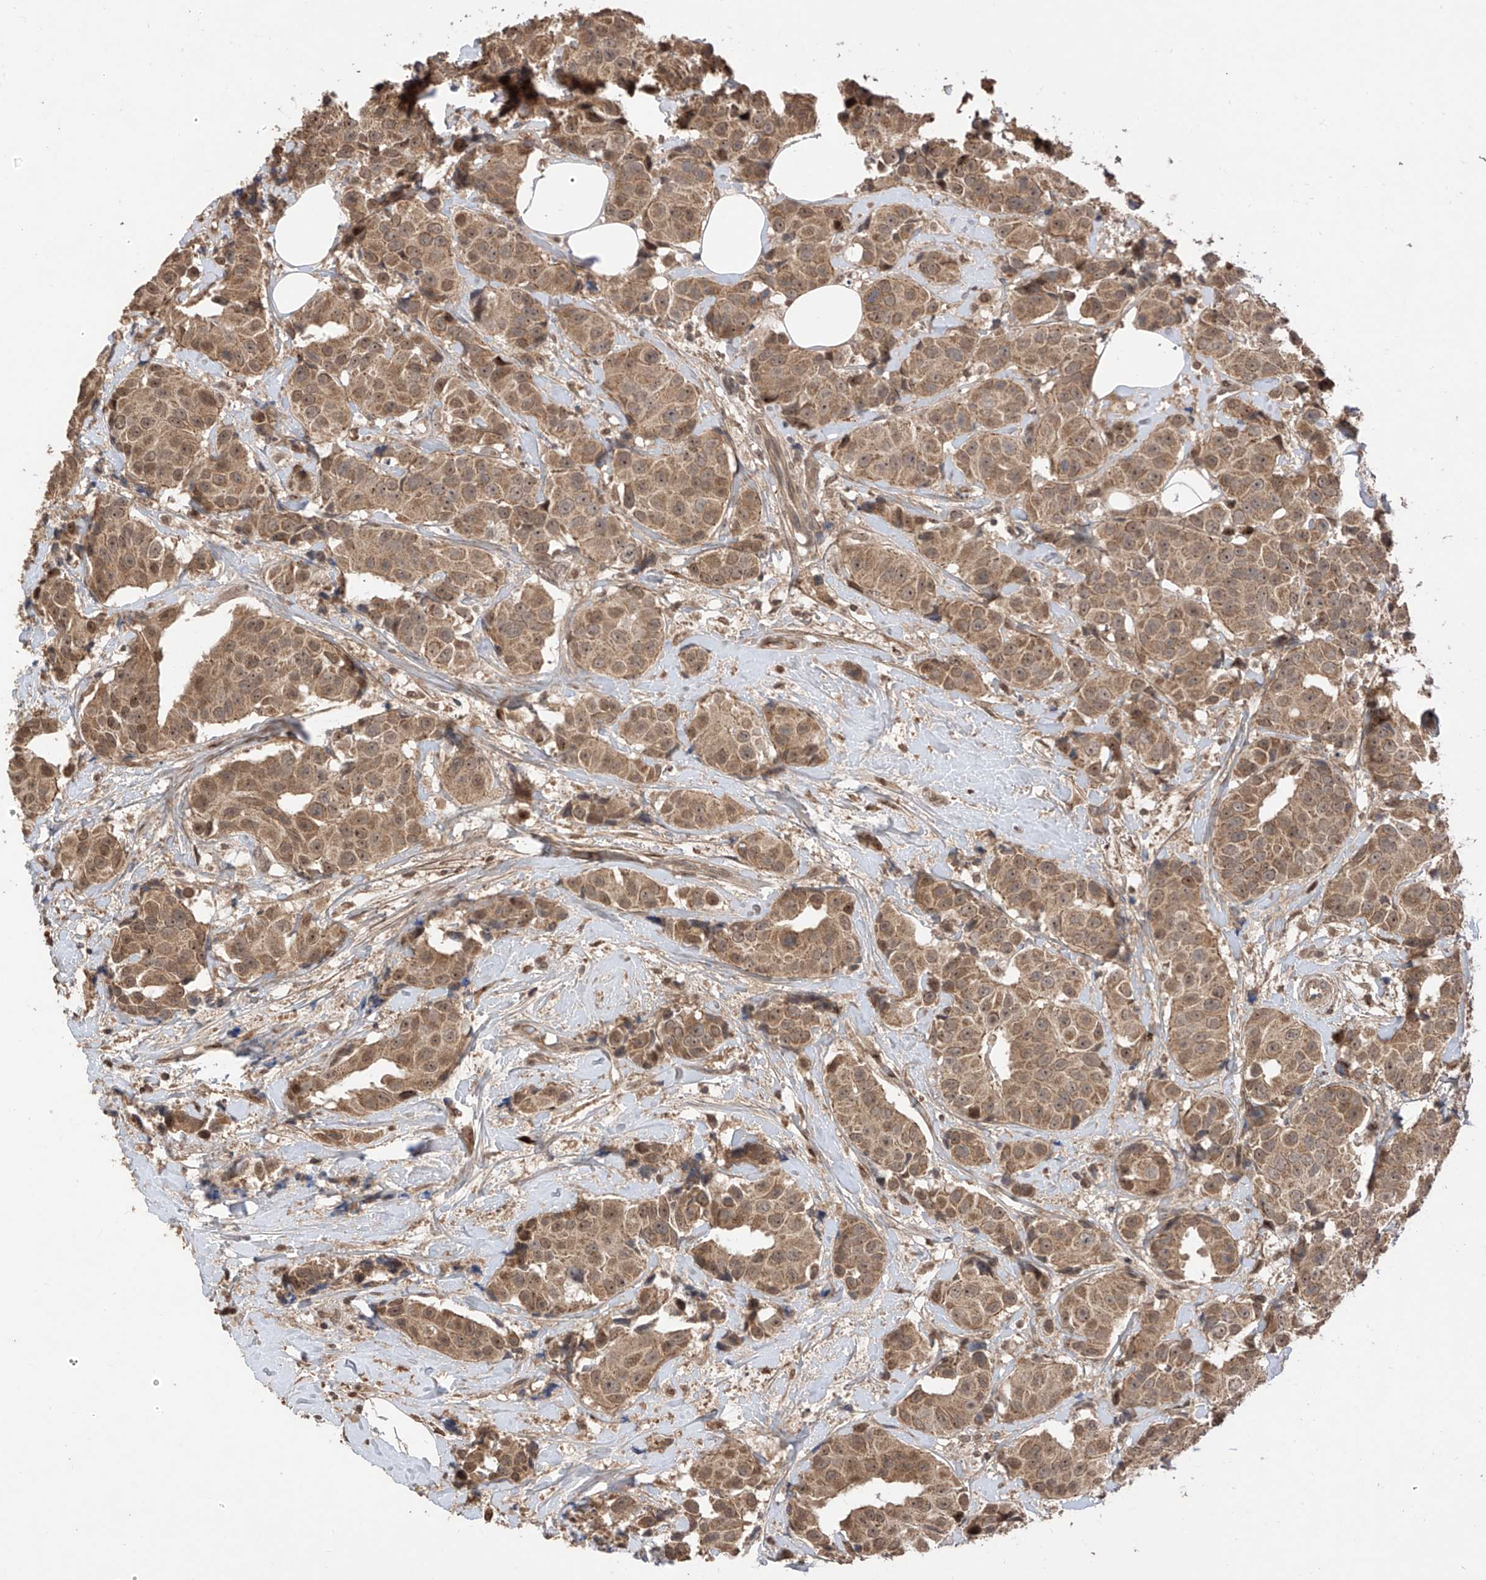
{"staining": {"intensity": "moderate", "quantity": ">75%", "location": "cytoplasmic/membranous,nuclear"}, "tissue": "breast cancer", "cell_type": "Tumor cells", "image_type": "cancer", "snomed": [{"axis": "morphology", "description": "Normal tissue, NOS"}, {"axis": "morphology", "description": "Duct carcinoma"}, {"axis": "topography", "description": "Breast"}], "caption": "Protein expression analysis of human breast infiltrating ductal carcinoma reveals moderate cytoplasmic/membranous and nuclear positivity in approximately >75% of tumor cells. (DAB IHC, brown staining for protein, blue staining for nuclei).", "gene": "LATS1", "patient": {"sex": "female", "age": 39}}